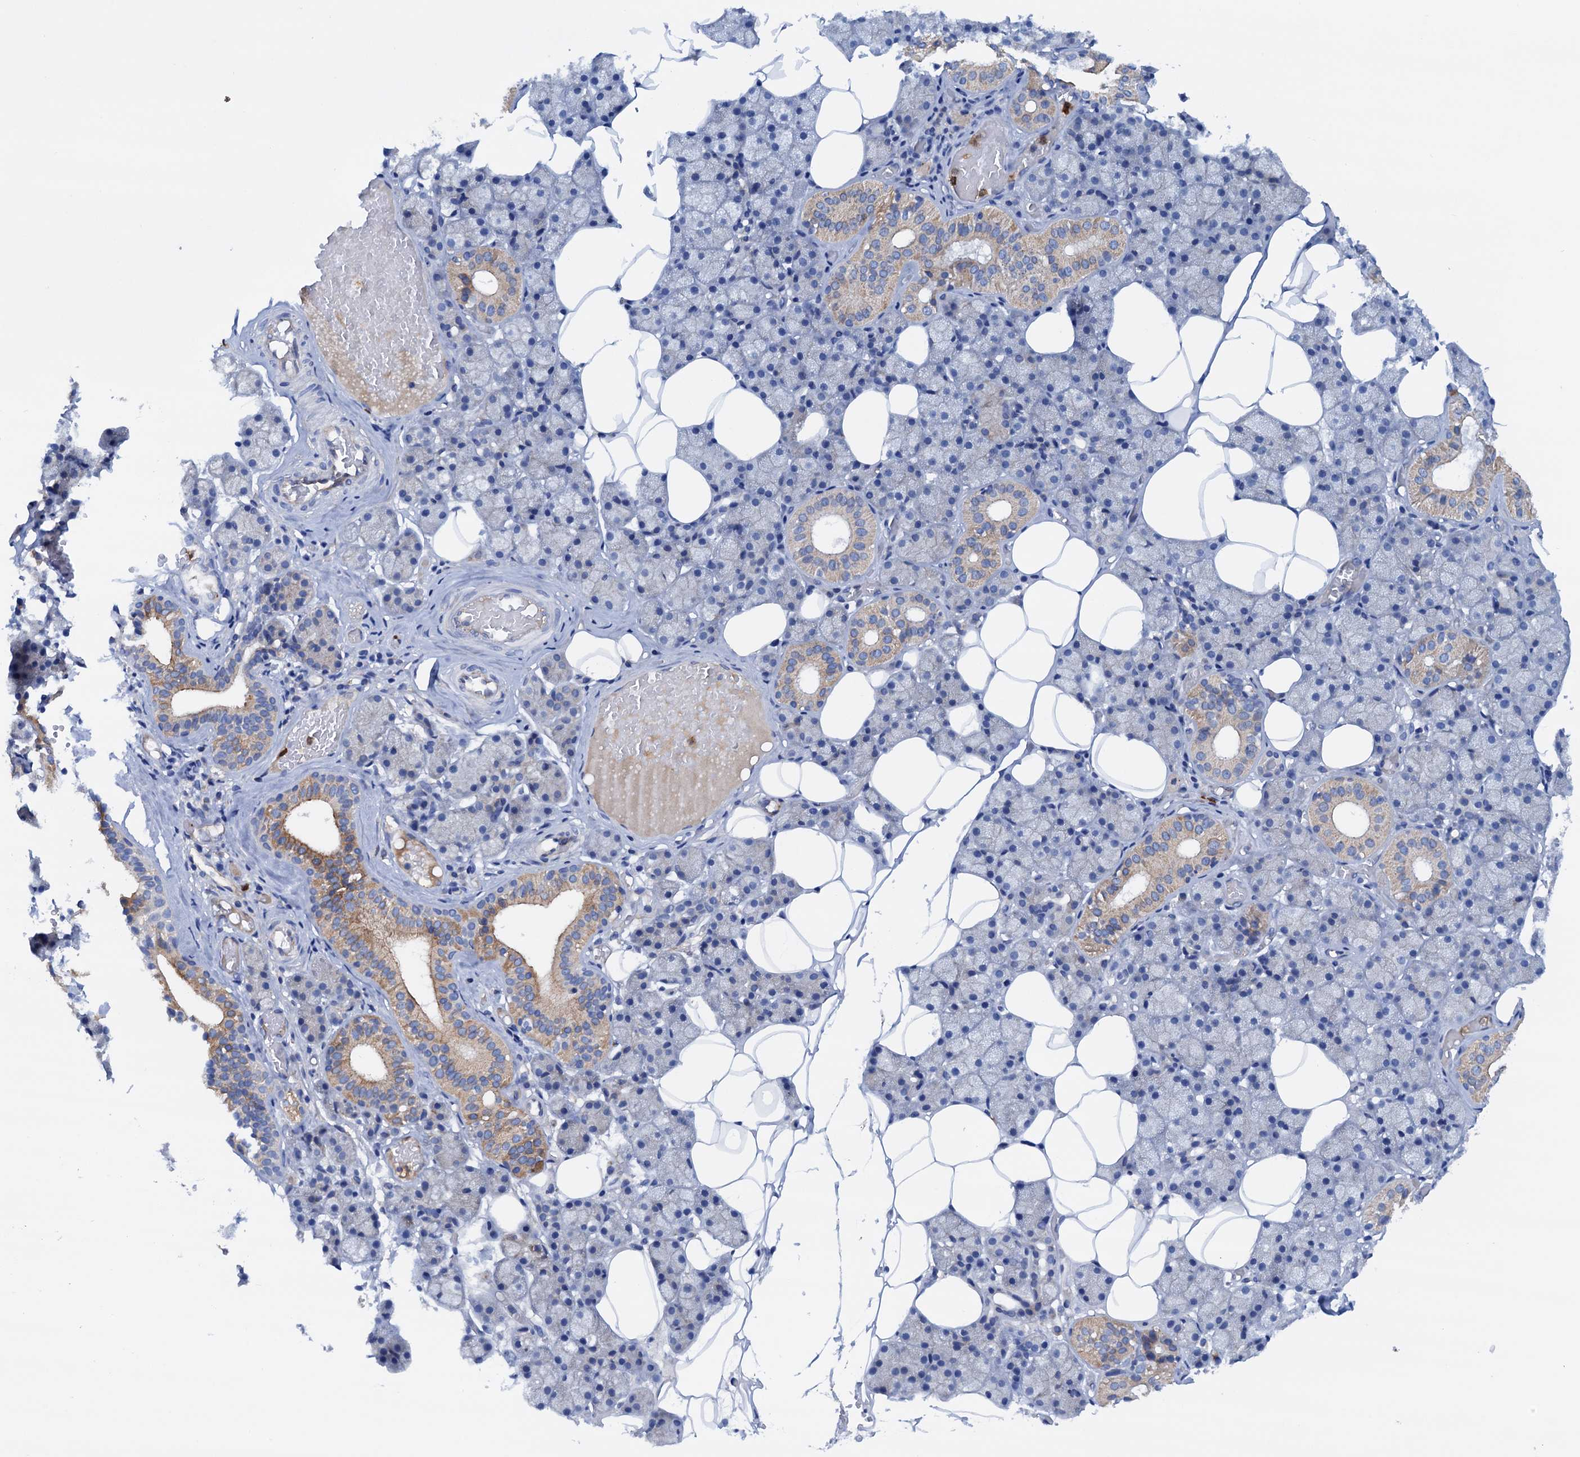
{"staining": {"intensity": "moderate", "quantity": "<25%", "location": "cytoplasmic/membranous"}, "tissue": "salivary gland", "cell_type": "Glandular cells", "image_type": "normal", "snomed": [{"axis": "morphology", "description": "Normal tissue, NOS"}, {"axis": "topography", "description": "Salivary gland"}], "caption": "Protein analysis of normal salivary gland exhibits moderate cytoplasmic/membranous expression in about <25% of glandular cells.", "gene": "RASSF9", "patient": {"sex": "female", "age": 33}}